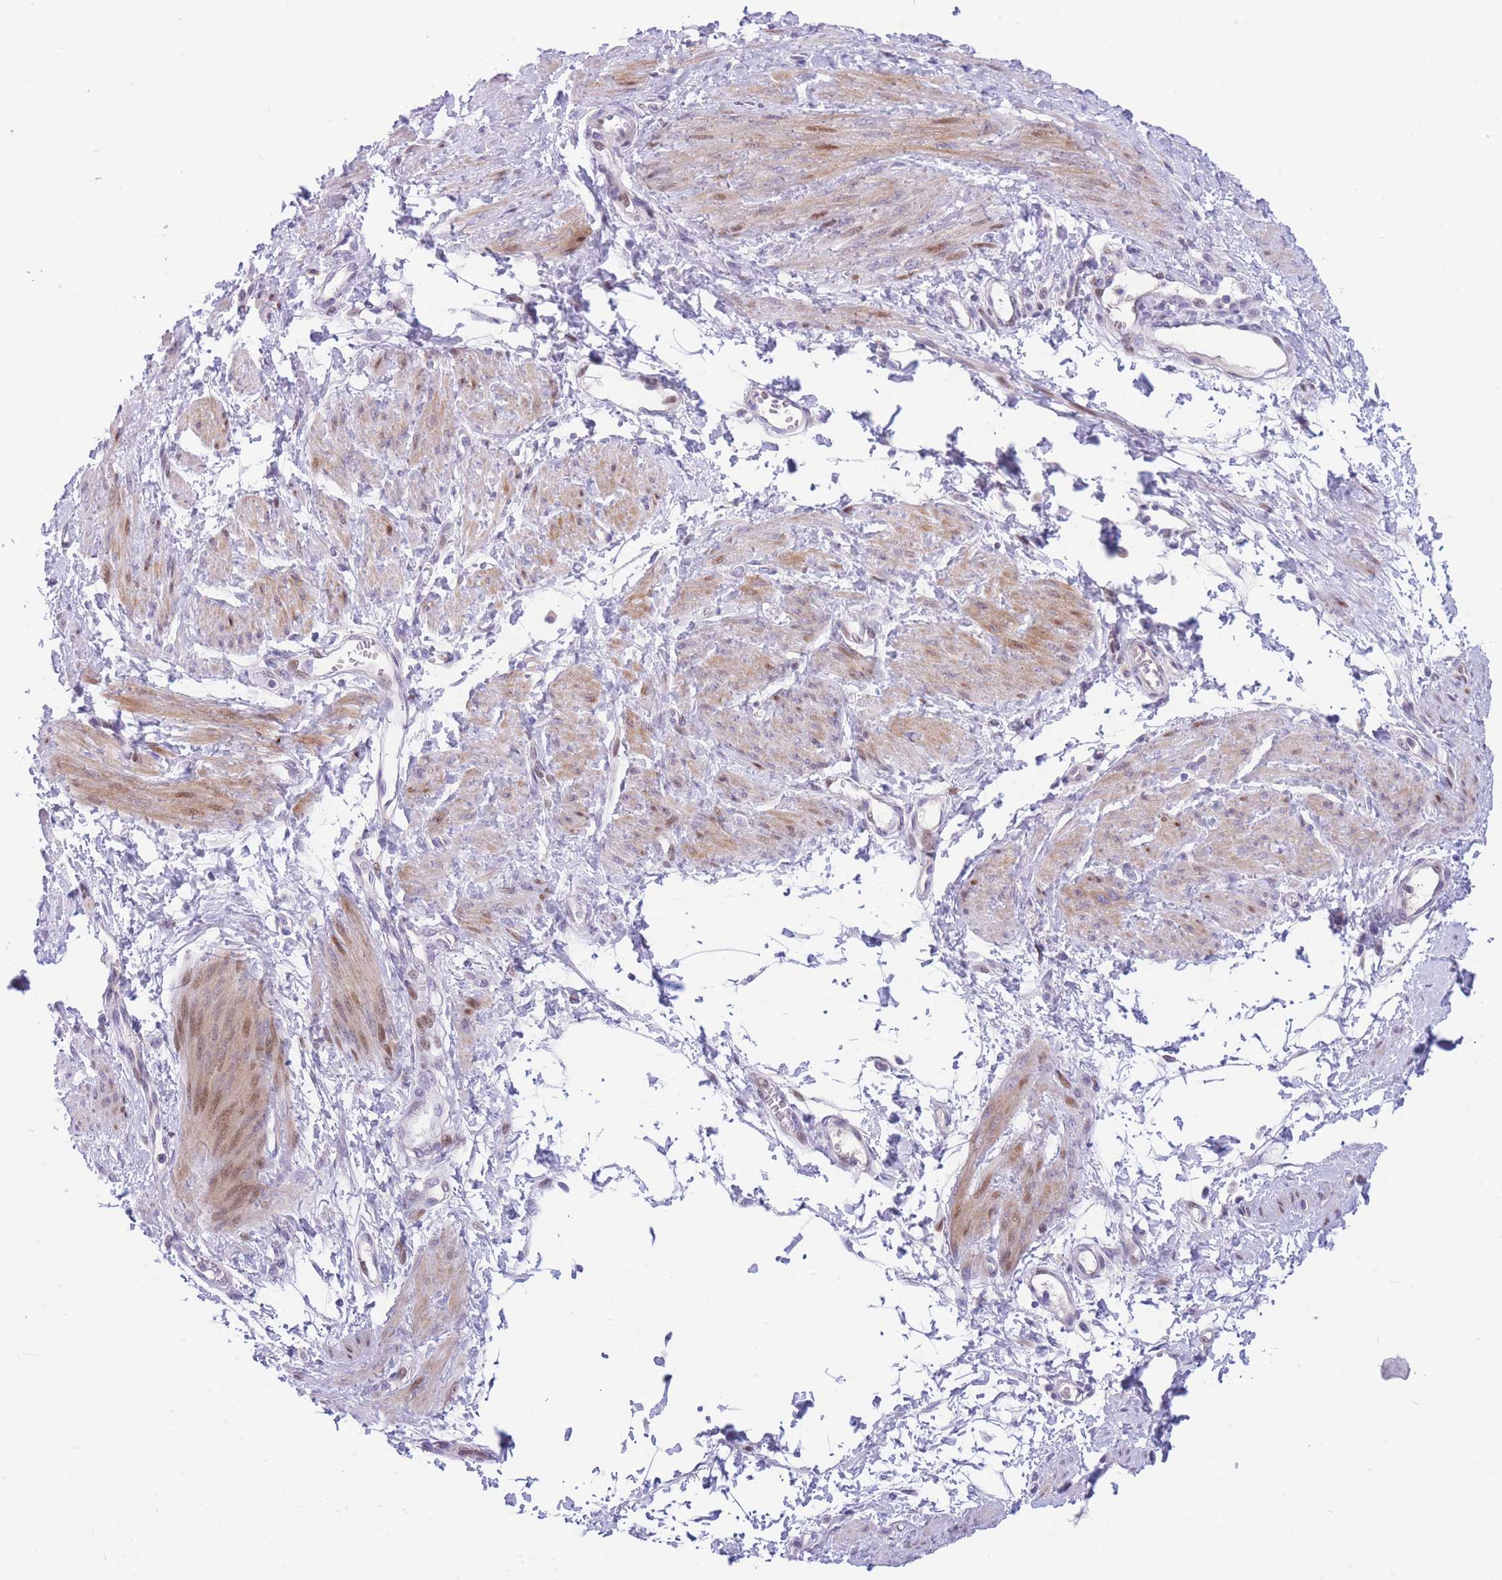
{"staining": {"intensity": "moderate", "quantity": "25%-75%", "location": "cytoplasmic/membranous,nuclear"}, "tissue": "smooth muscle", "cell_type": "Smooth muscle cells", "image_type": "normal", "snomed": [{"axis": "morphology", "description": "Normal tissue, NOS"}, {"axis": "topography", "description": "Smooth muscle"}, {"axis": "topography", "description": "Uterus"}], "caption": "Immunohistochemical staining of normal smooth muscle exhibits medium levels of moderate cytoplasmic/membranous,nuclear positivity in approximately 25%-75% of smooth muscle cells. The staining was performed using DAB, with brown indicating positive protein expression. Nuclei are stained blue with hematoxylin.", "gene": "SHCBP1", "patient": {"sex": "female", "age": 39}}